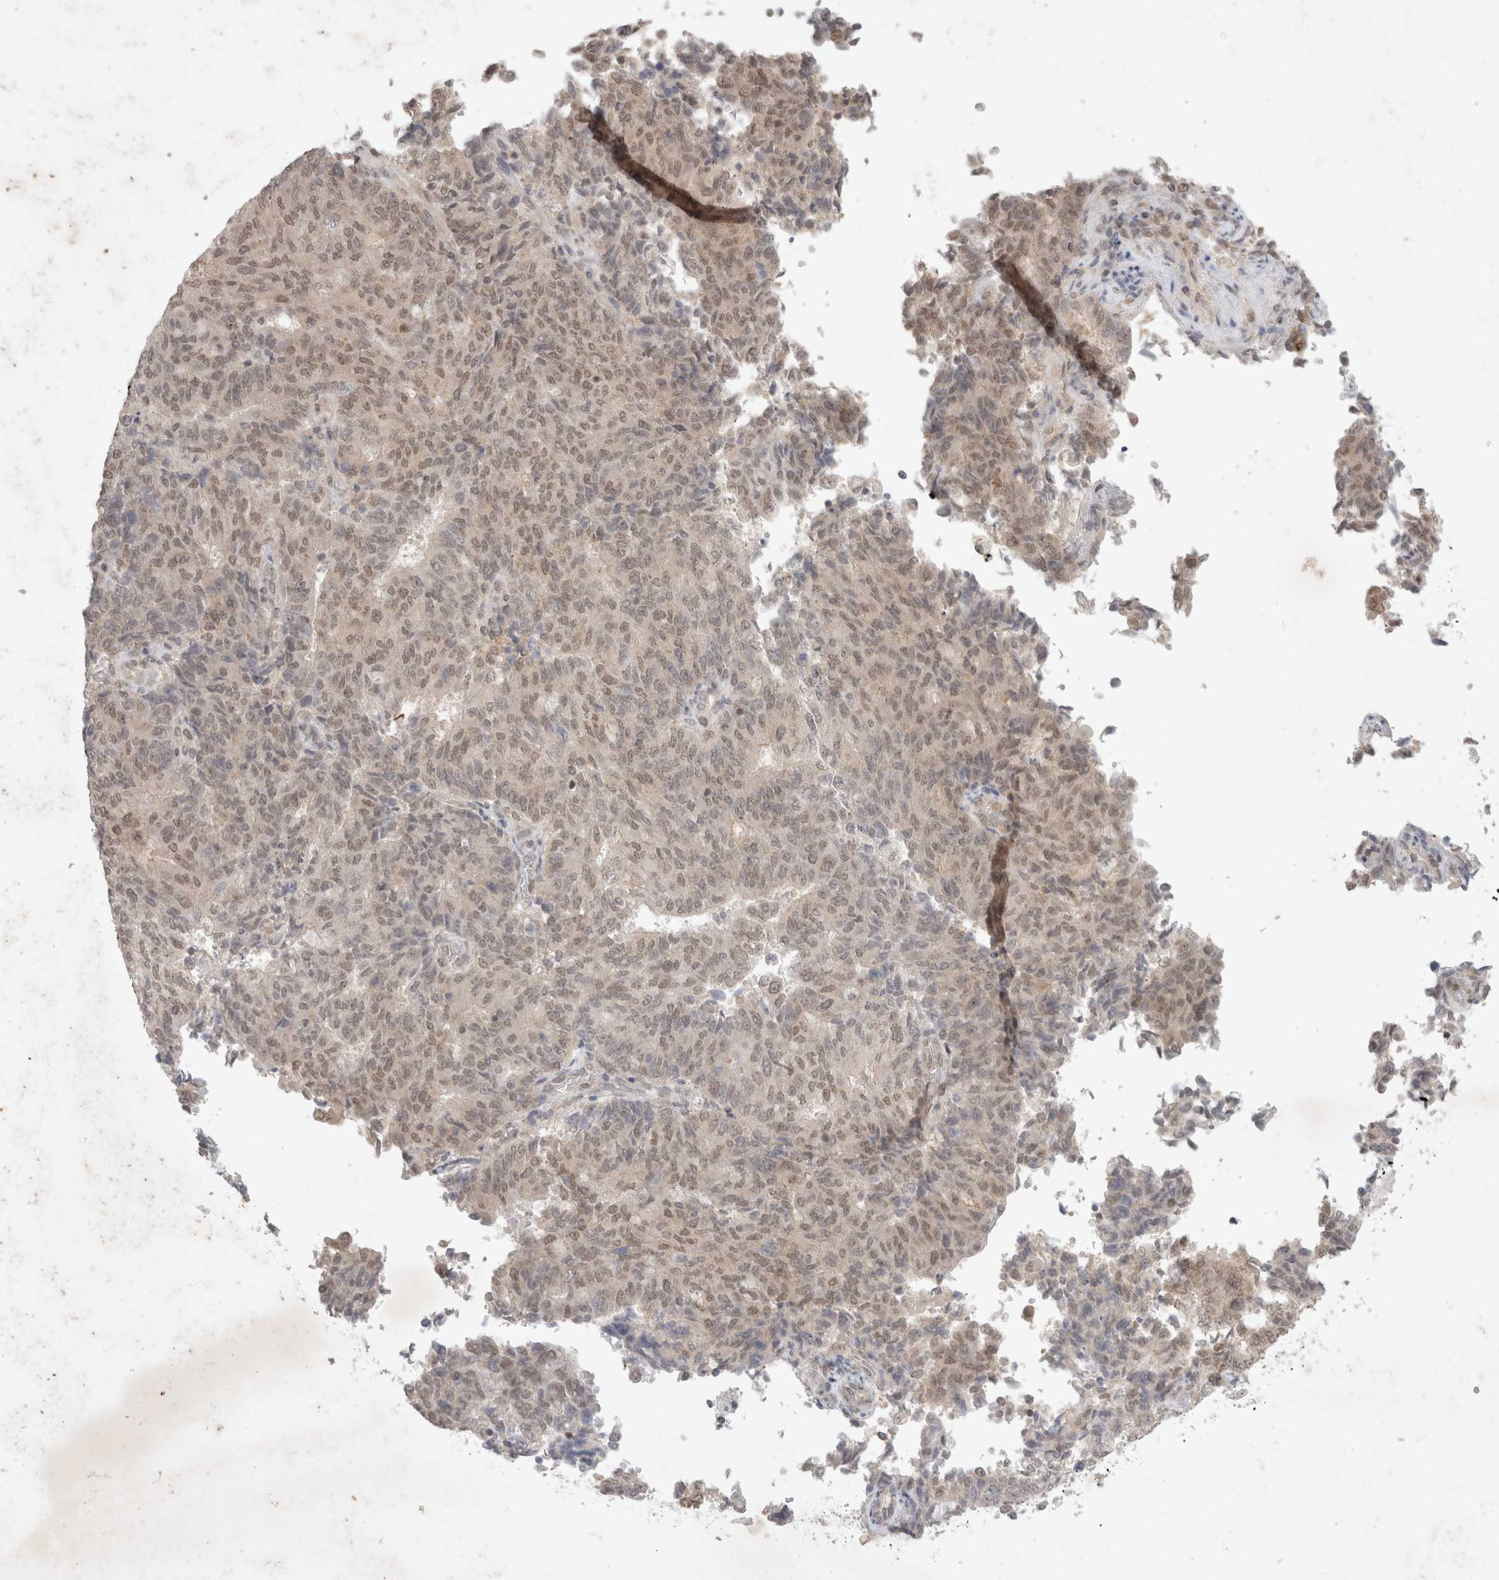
{"staining": {"intensity": "moderate", "quantity": ">75%", "location": "nuclear"}, "tissue": "endometrial cancer", "cell_type": "Tumor cells", "image_type": "cancer", "snomed": [{"axis": "morphology", "description": "Adenocarcinoma, NOS"}, {"axis": "topography", "description": "Endometrium"}], "caption": "Endometrial cancer (adenocarcinoma) stained for a protein (brown) displays moderate nuclear positive positivity in about >75% of tumor cells.", "gene": "FBXO42", "patient": {"sex": "female", "age": 80}}